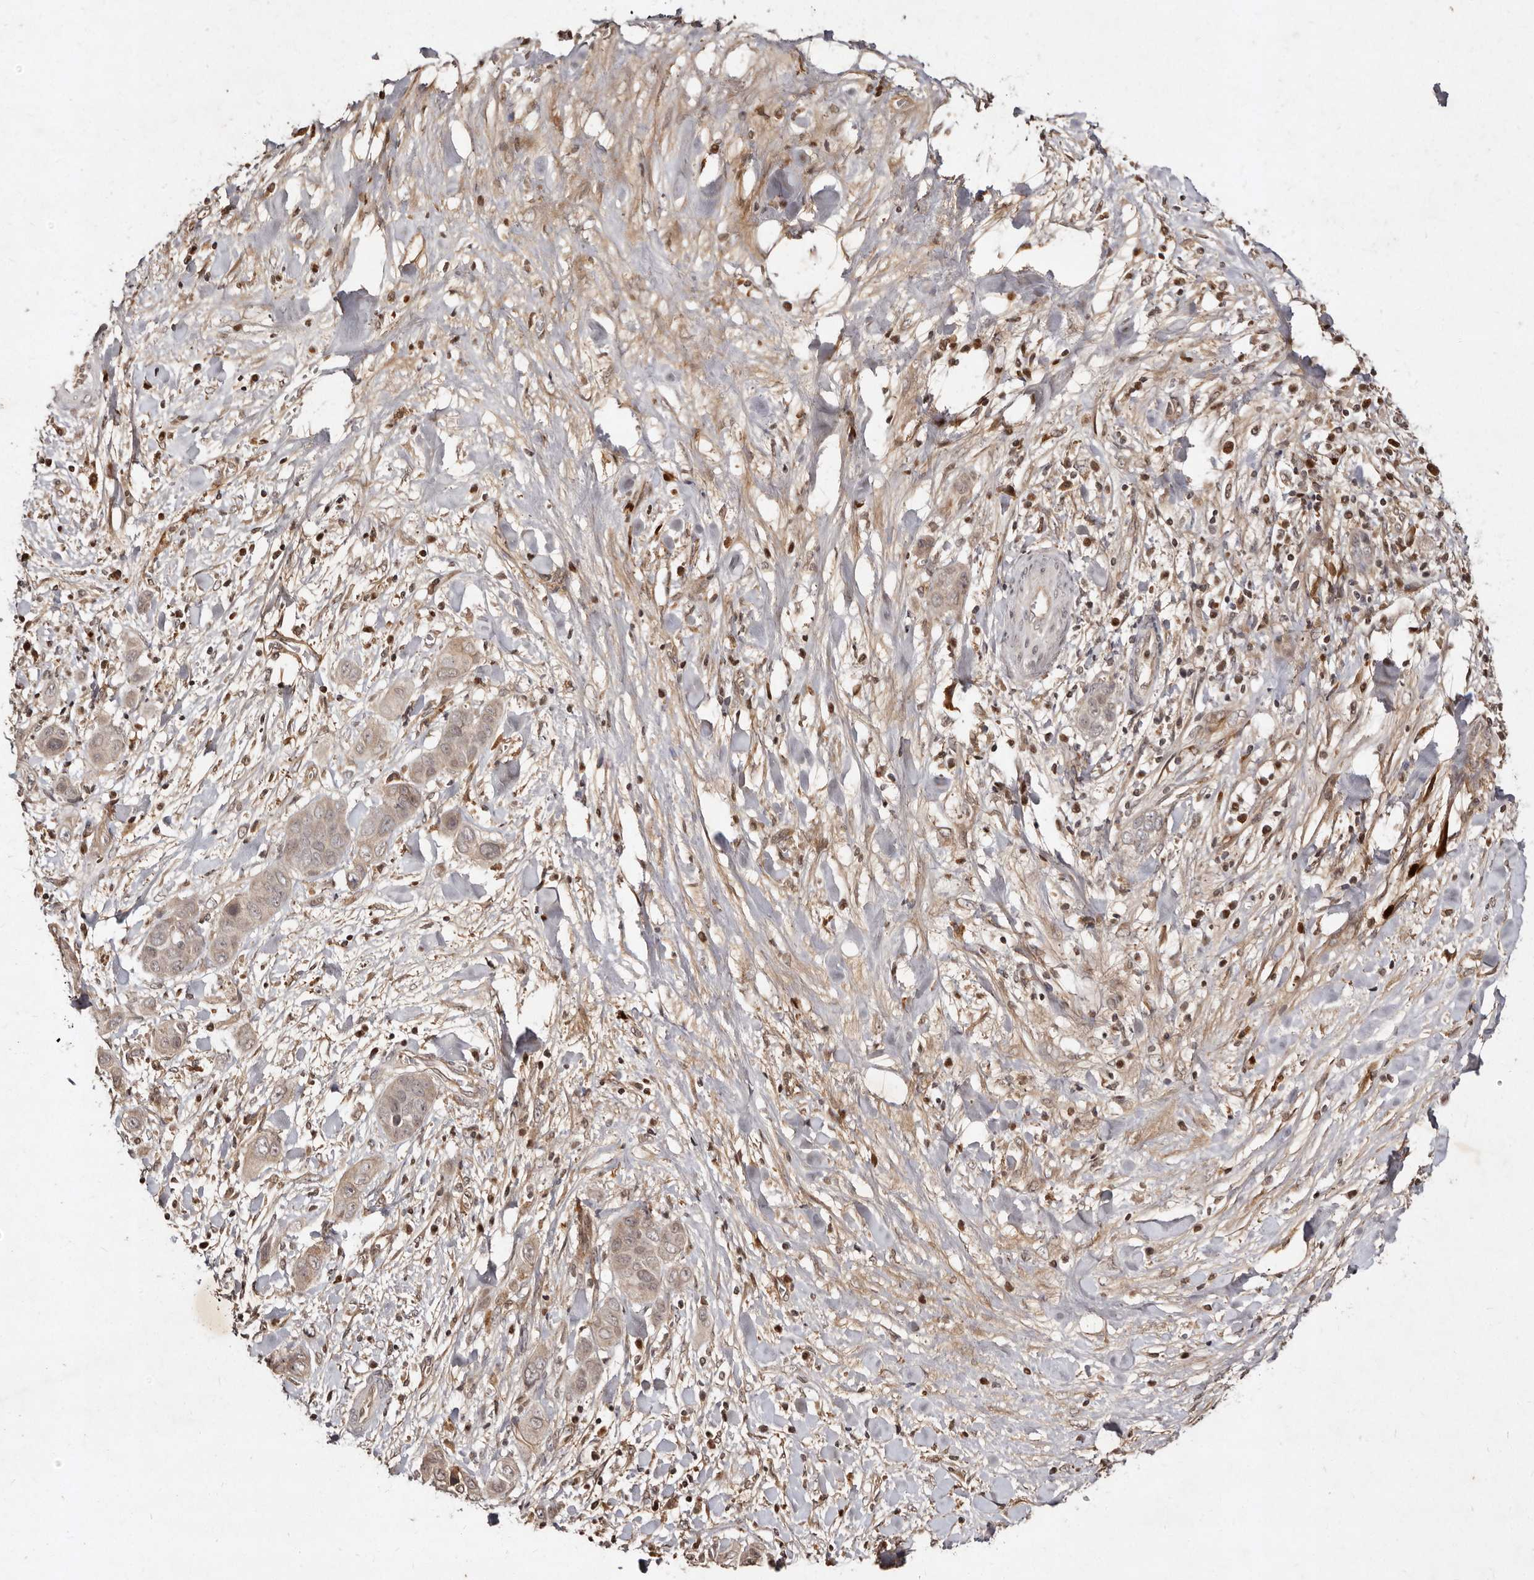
{"staining": {"intensity": "weak", "quantity": ">75%", "location": "cytoplasmic/membranous,nuclear"}, "tissue": "liver cancer", "cell_type": "Tumor cells", "image_type": "cancer", "snomed": [{"axis": "morphology", "description": "Cholangiocarcinoma"}, {"axis": "topography", "description": "Liver"}], "caption": "Brown immunohistochemical staining in liver cholangiocarcinoma reveals weak cytoplasmic/membranous and nuclear positivity in approximately >75% of tumor cells.", "gene": "LCORL", "patient": {"sex": "female", "age": 52}}